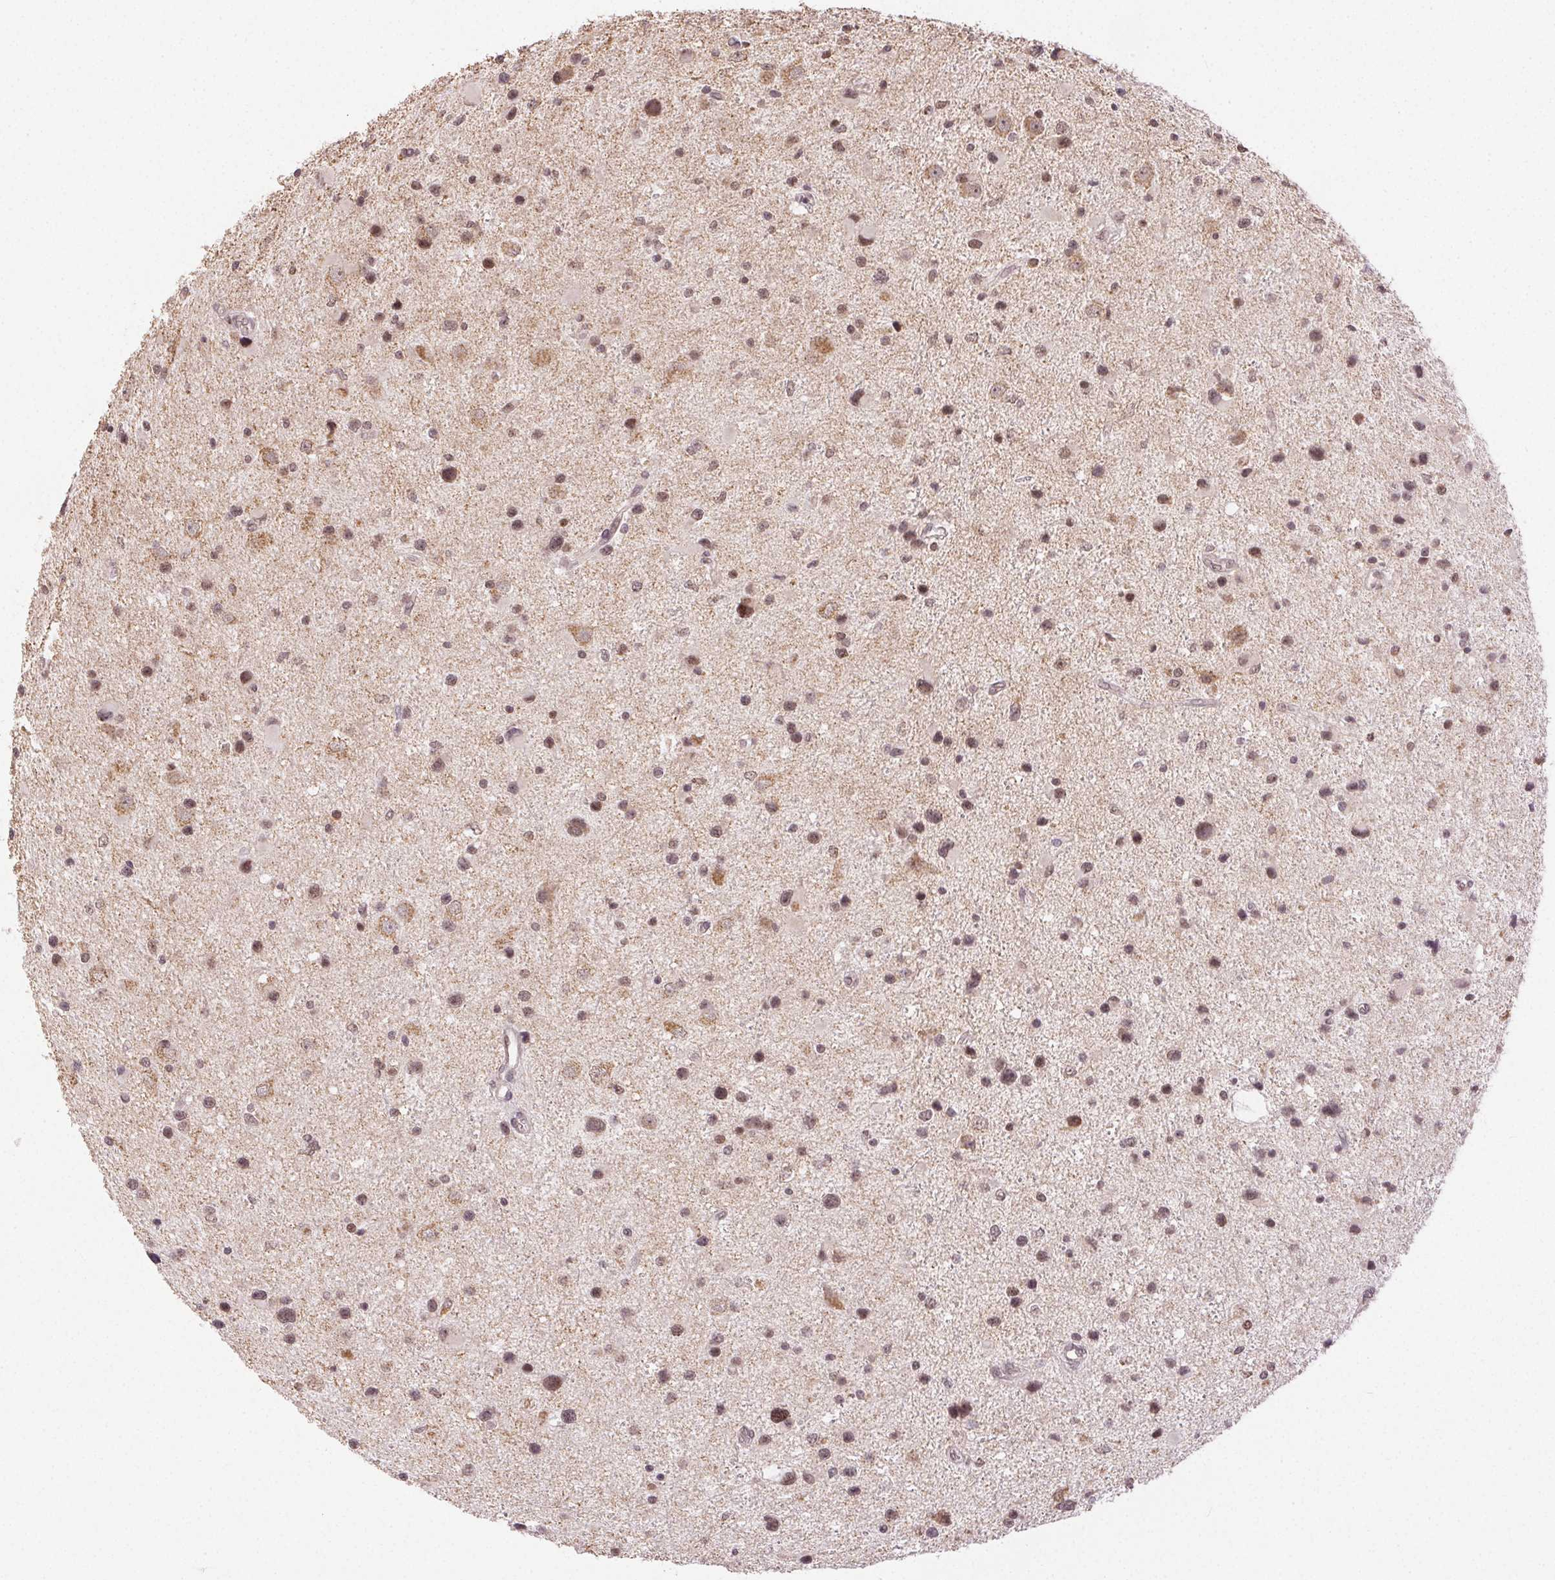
{"staining": {"intensity": "moderate", "quantity": ">75%", "location": "nuclear"}, "tissue": "glioma", "cell_type": "Tumor cells", "image_type": "cancer", "snomed": [{"axis": "morphology", "description": "Glioma, malignant, Low grade"}, {"axis": "topography", "description": "Brain"}], "caption": "IHC image of neoplastic tissue: glioma stained using immunohistochemistry (IHC) reveals medium levels of moderate protein expression localized specifically in the nuclear of tumor cells, appearing as a nuclear brown color.", "gene": "PIWIL4", "patient": {"sex": "female", "age": 32}}